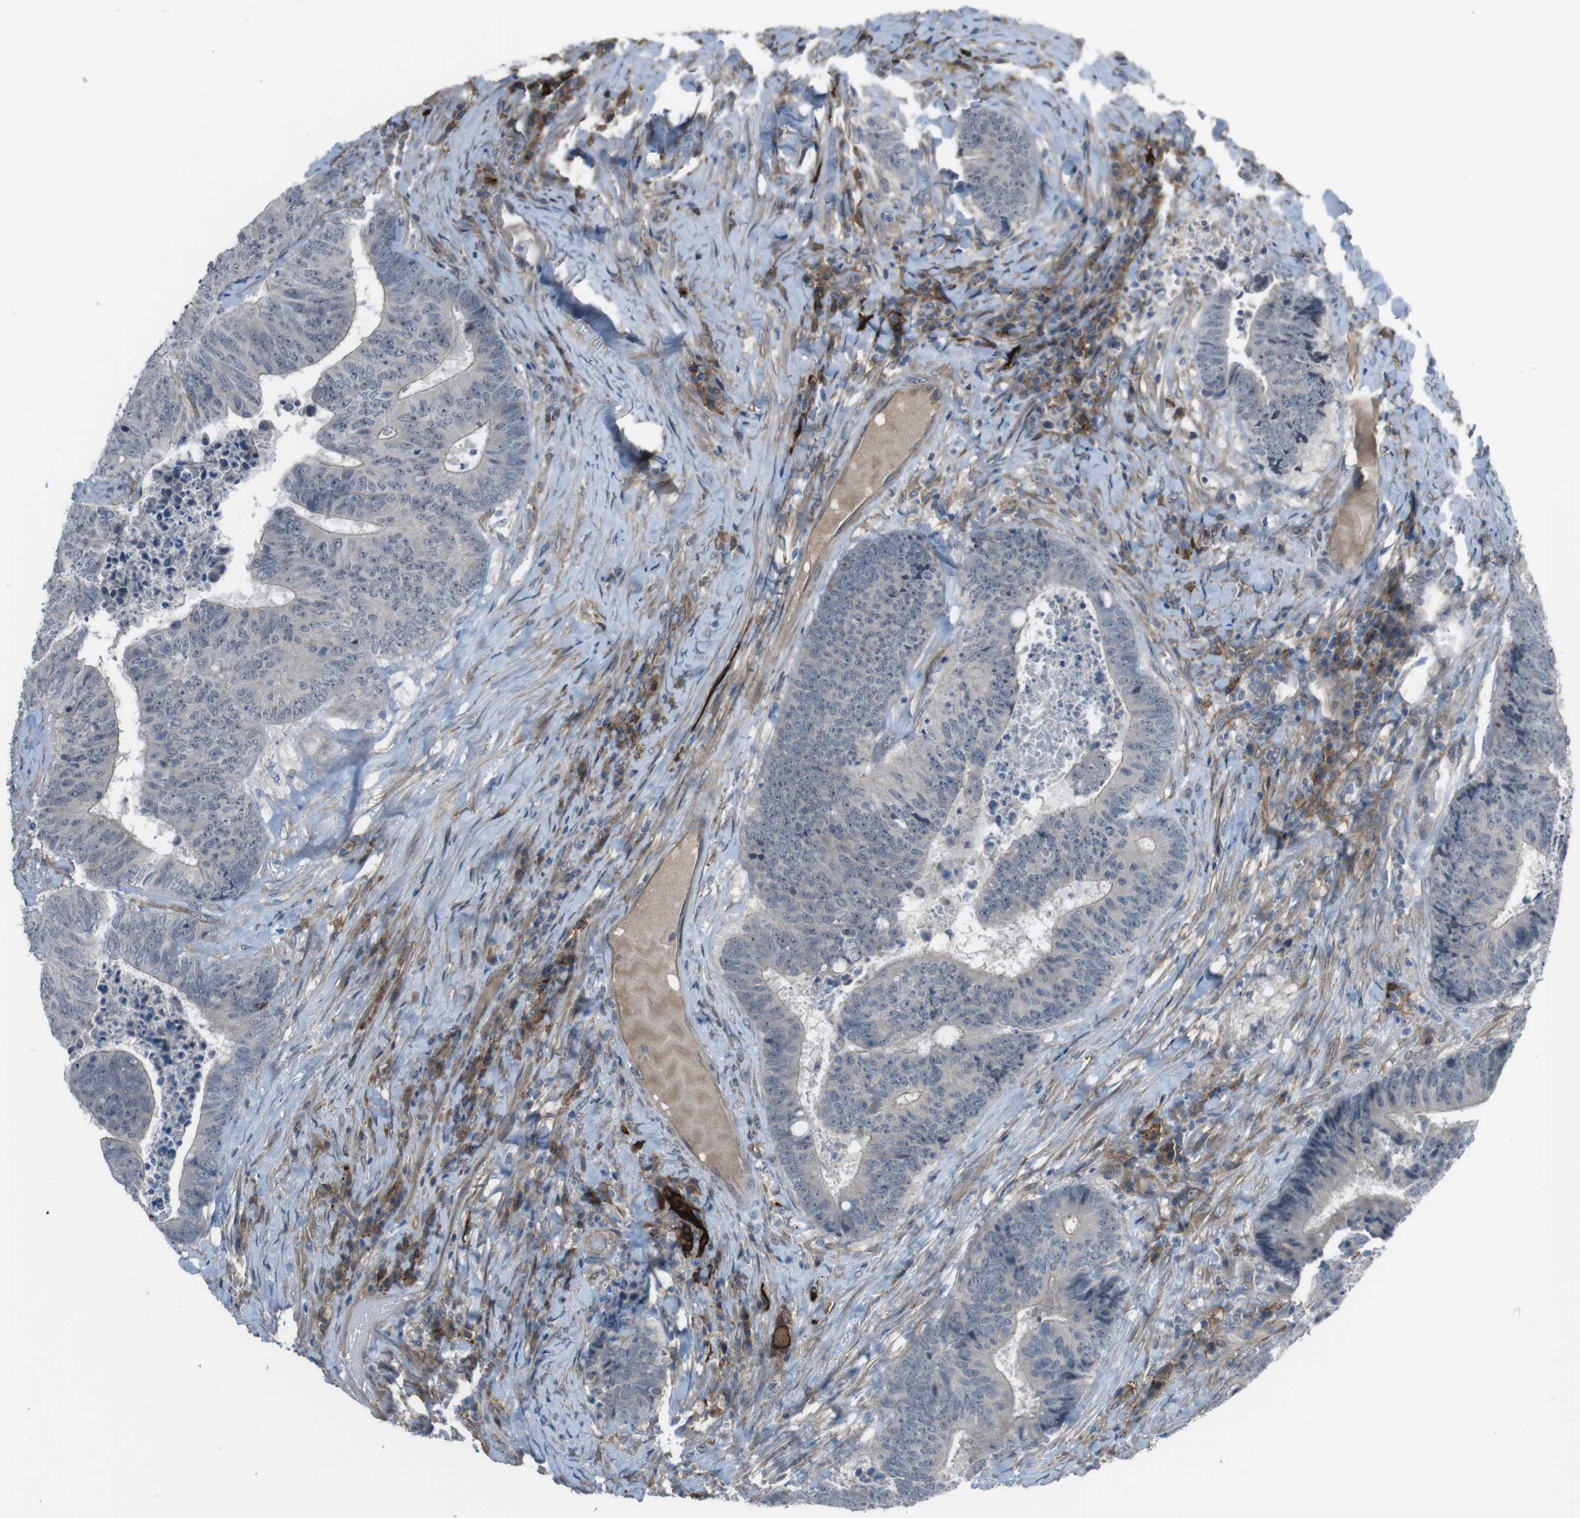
{"staining": {"intensity": "weak", "quantity": "<25%", "location": "cytoplasmic/membranous"}, "tissue": "colorectal cancer", "cell_type": "Tumor cells", "image_type": "cancer", "snomed": [{"axis": "morphology", "description": "Adenocarcinoma, NOS"}, {"axis": "topography", "description": "Rectum"}], "caption": "Immunohistochemical staining of colorectal cancer (adenocarcinoma) reveals no significant staining in tumor cells.", "gene": "ANK2", "patient": {"sex": "male", "age": 72}}